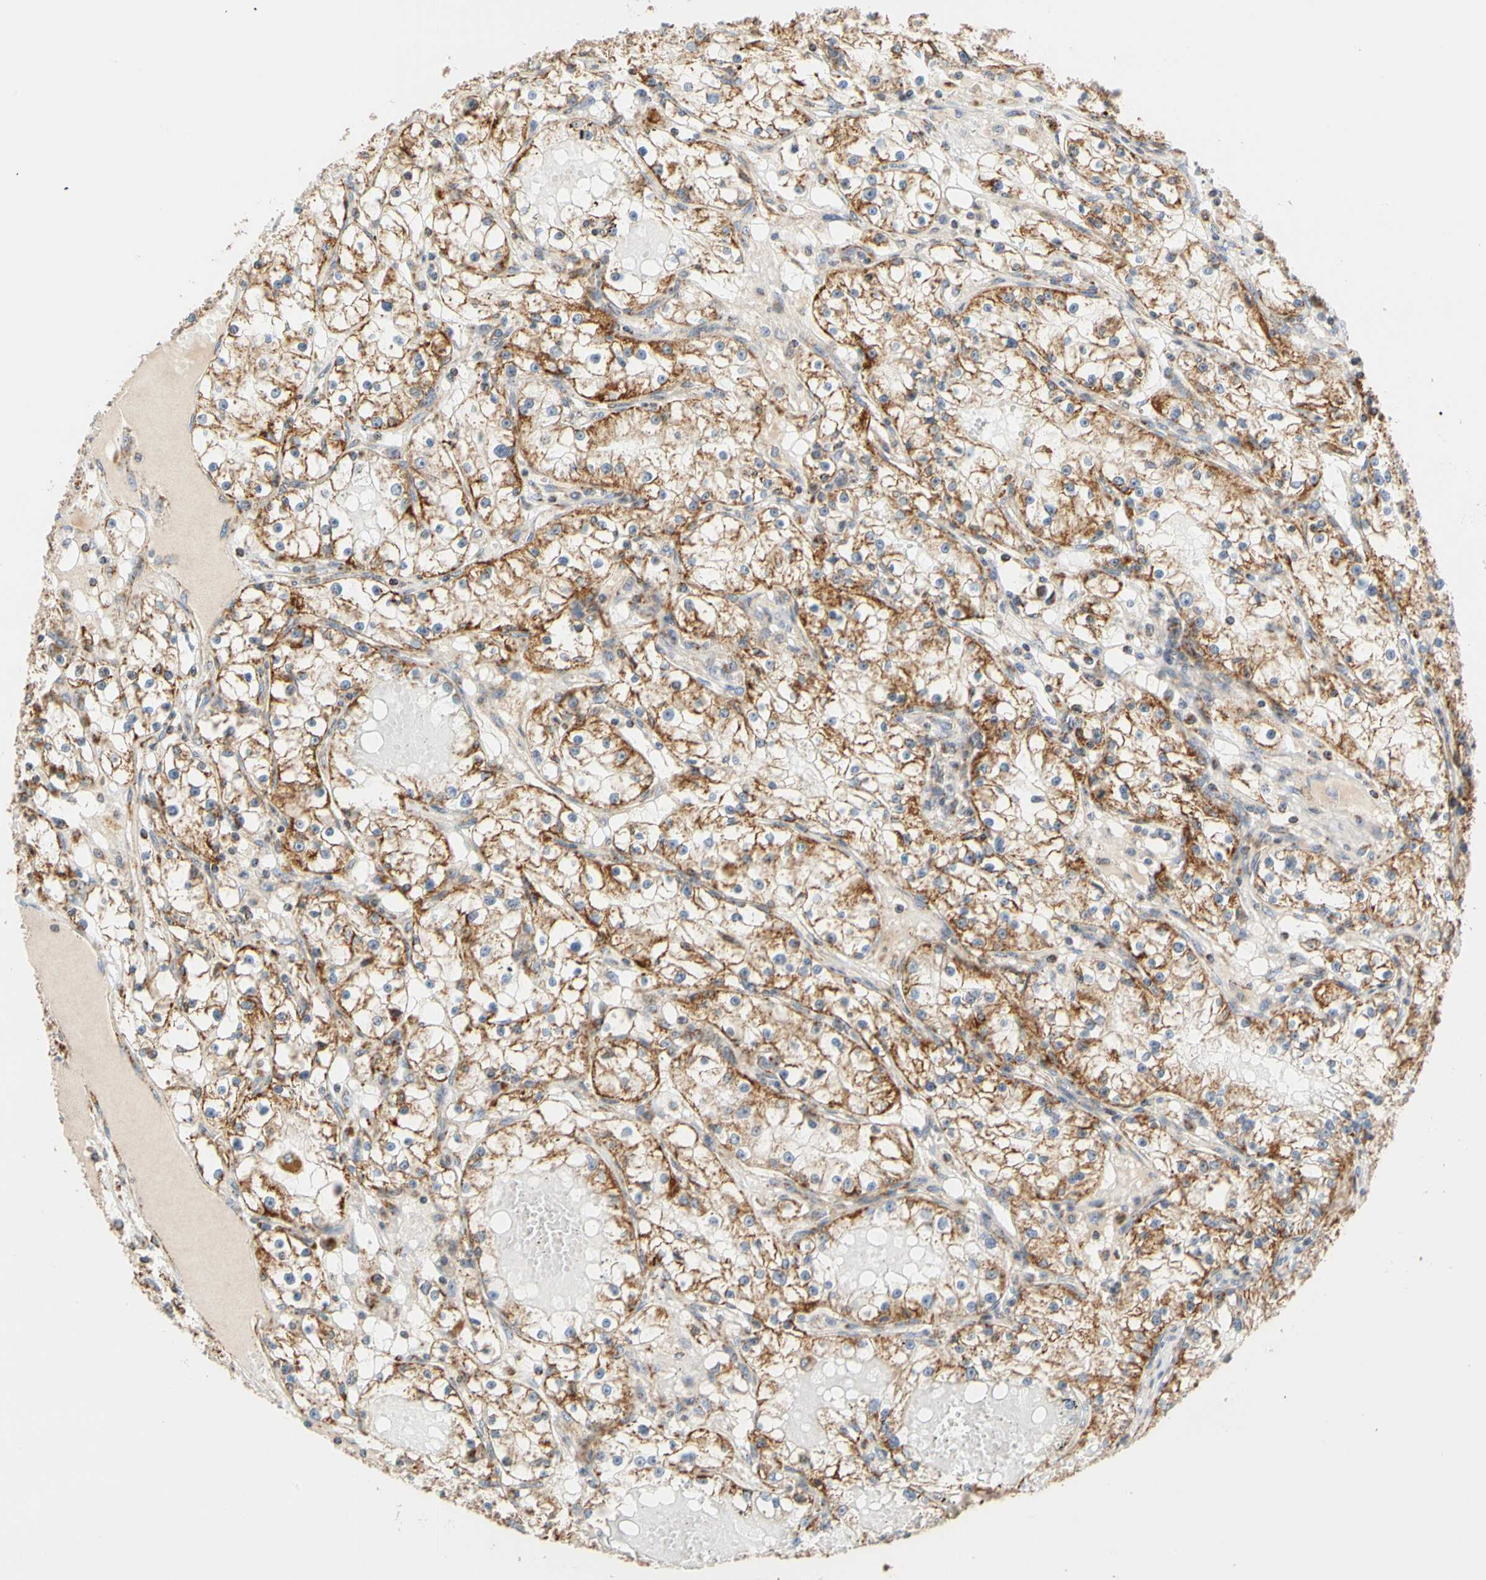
{"staining": {"intensity": "moderate", "quantity": ">75%", "location": "cytoplasmic/membranous"}, "tissue": "renal cancer", "cell_type": "Tumor cells", "image_type": "cancer", "snomed": [{"axis": "morphology", "description": "Adenocarcinoma, NOS"}, {"axis": "topography", "description": "Kidney"}], "caption": "Moderate cytoplasmic/membranous positivity is present in approximately >75% of tumor cells in renal adenocarcinoma.", "gene": "SFXN3", "patient": {"sex": "male", "age": 56}}